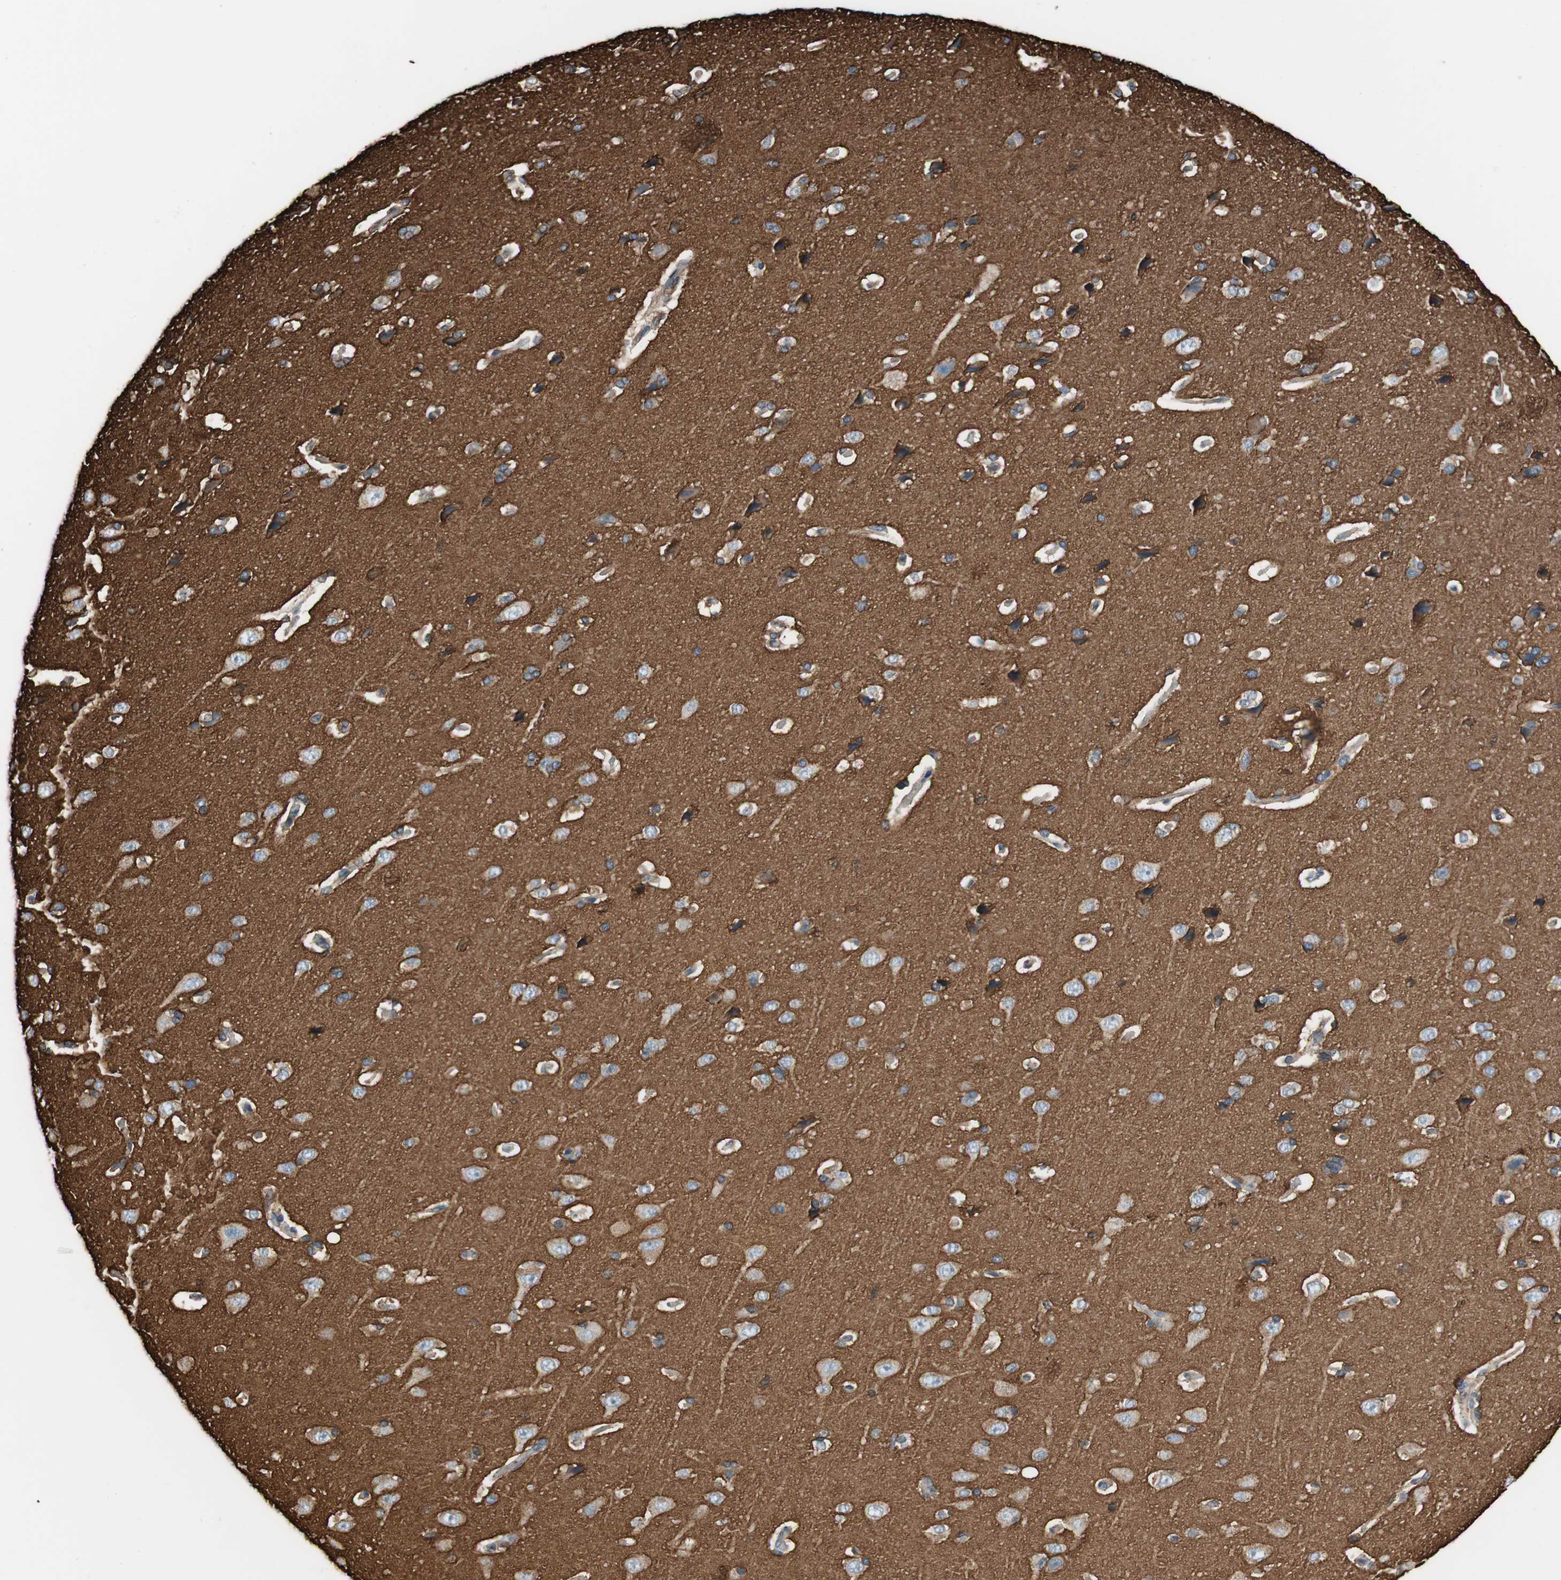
{"staining": {"intensity": "moderate", "quantity": "25%-75%", "location": "cytoplasmic/membranous"}, "tissue": "cerebral cortex", "cell_type": "Endothelial cells", "image_type": "normal", "snomed": [{"axis": "morphology", "description": "Normal tissue, NOS"}, {"axis": "topography", "description": "Cerebral cortex"}], "caption": "A histopathology image of cerebral cortex stained for a protein reveals moderate cytoplasmic/membranous brown staining in endothelial cells. The protein is shown in brown color, while the nuclei are stained blue.", "gene": "IL1RL1", "patient": {"sex": "male", "age": 62}}